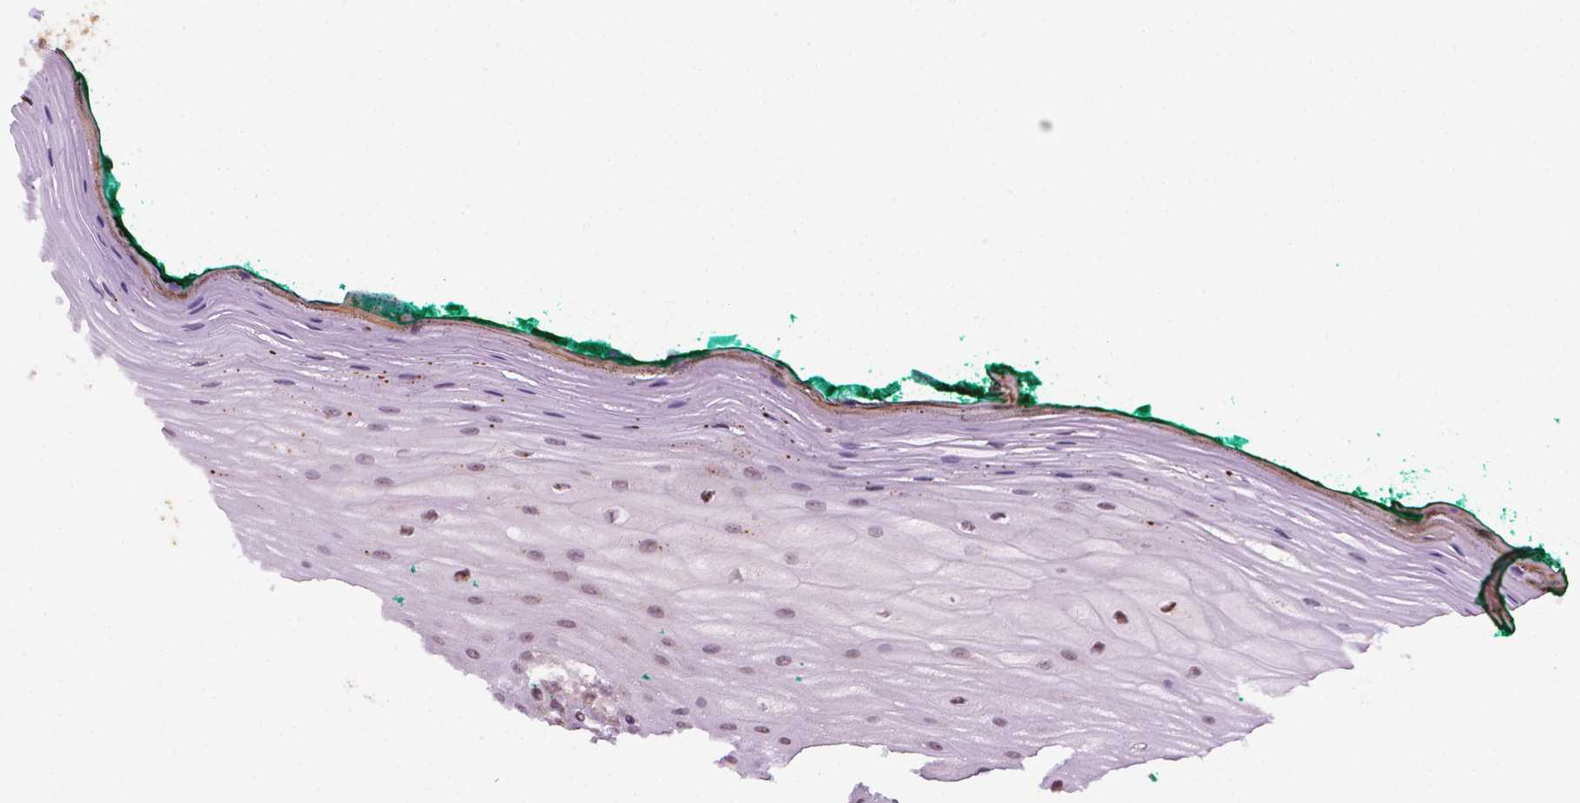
{"staining": {"intensity": "weak", "quantity": "25%-75%", "location": "nuclear"}, "tissue": "oral mucosa", "cell_type": "Squamous epithelial cells", "image_type": "normal", "snomed": [{"axis": "morphology", "description": "Normal tissue, NOS"}, {"axis": "topography", "description": "Oral tissue"}], "caption": "Immunohistochemical staining of unremarkable human oral mucosa shows low levels of weak nuclear expression in approximately 25%-75% of squamous epithelial cells.", "gene": "C18orf21", "patient": {"sex": "female", "age": 83}}